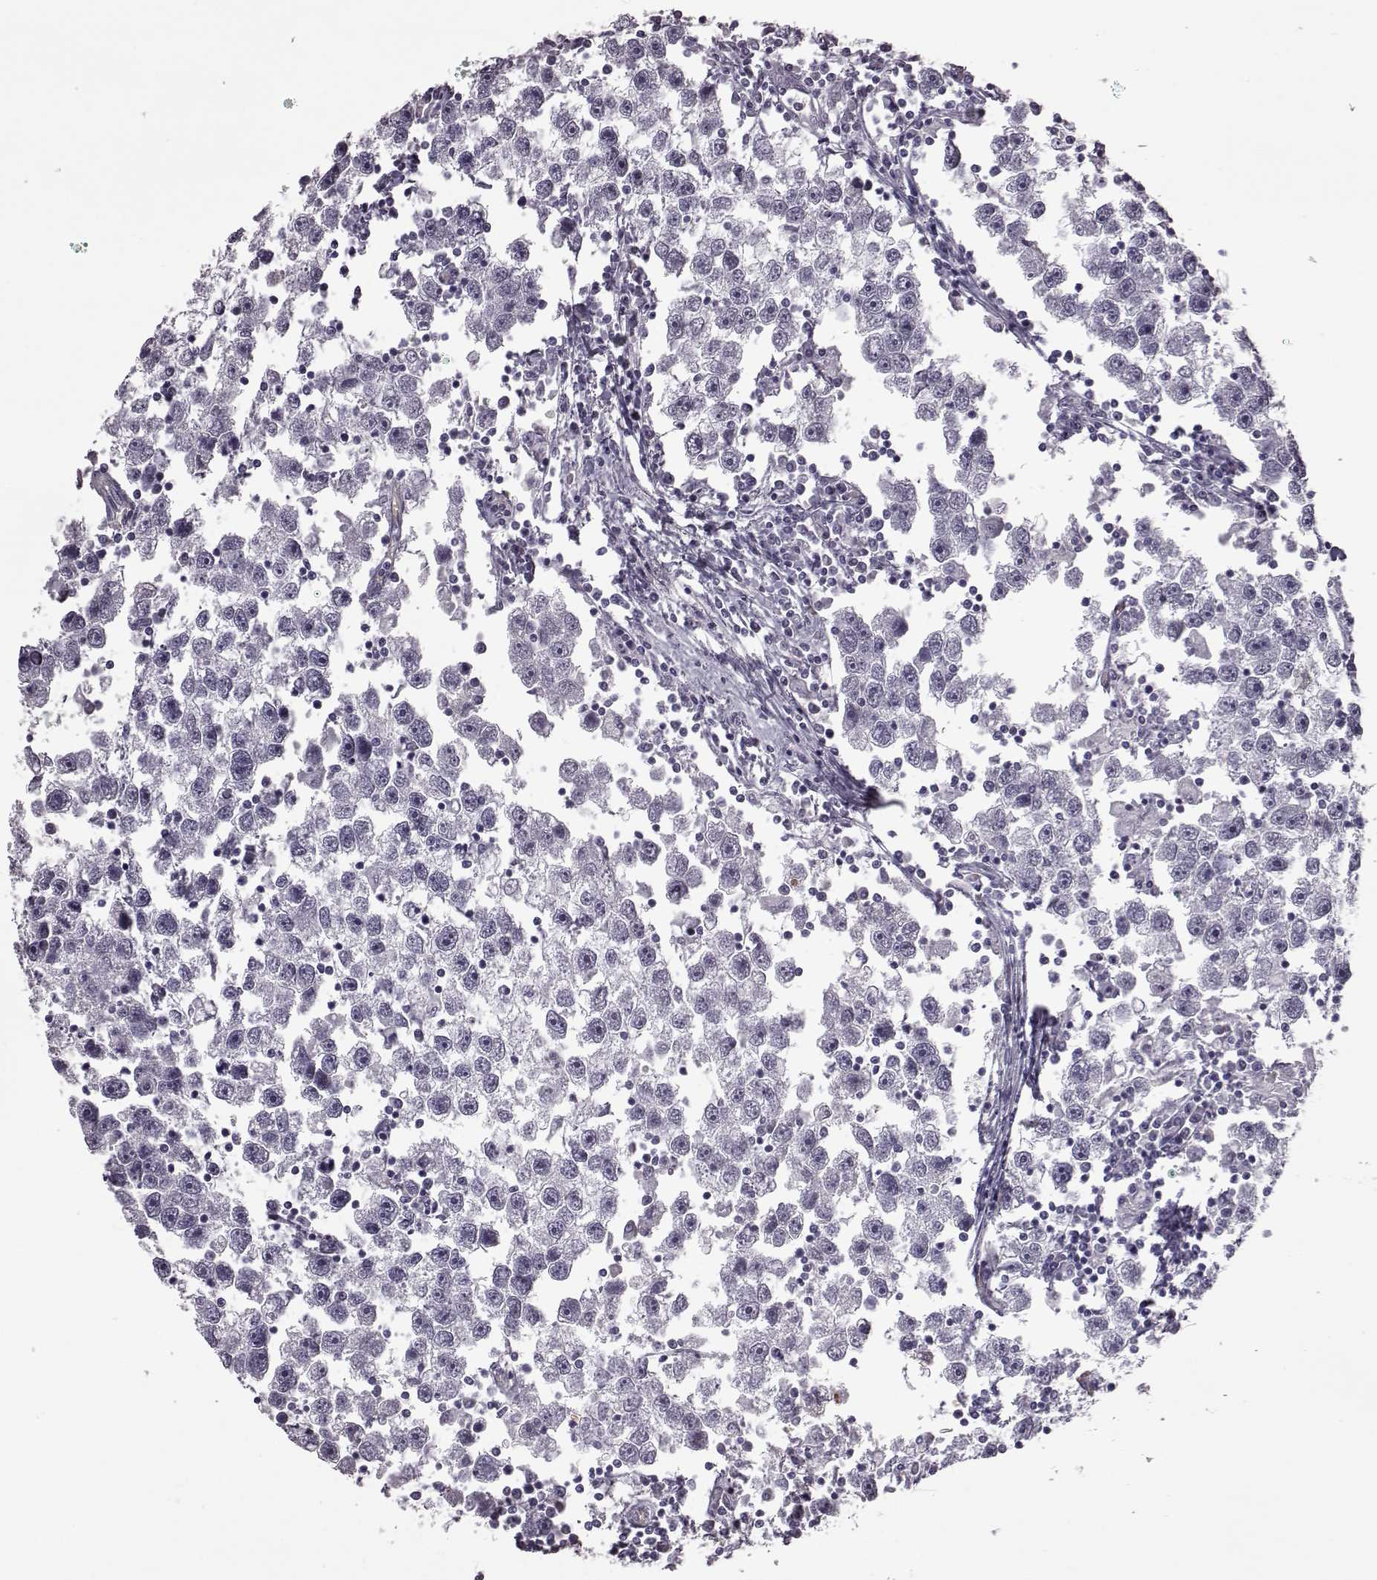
{"staining": {"intensity": "negative", "quantity": "none", "location": "none"}, "tissue": "testis cancer", "cell_type": "Tumor cells", "image_type": "cancer", "snomed": [{"axis": "morphology", "description": "Seminoma, NOS"}, {"axis": "topography", "description": "Testis"}], "caption": "A high-resolution histopathology image shows IHC staining of testis cancer (seminoma), which reveals no significant positivity in tumor cells.", "gene": "PROP1", "patient": {"sex": "male", "age": 30}}